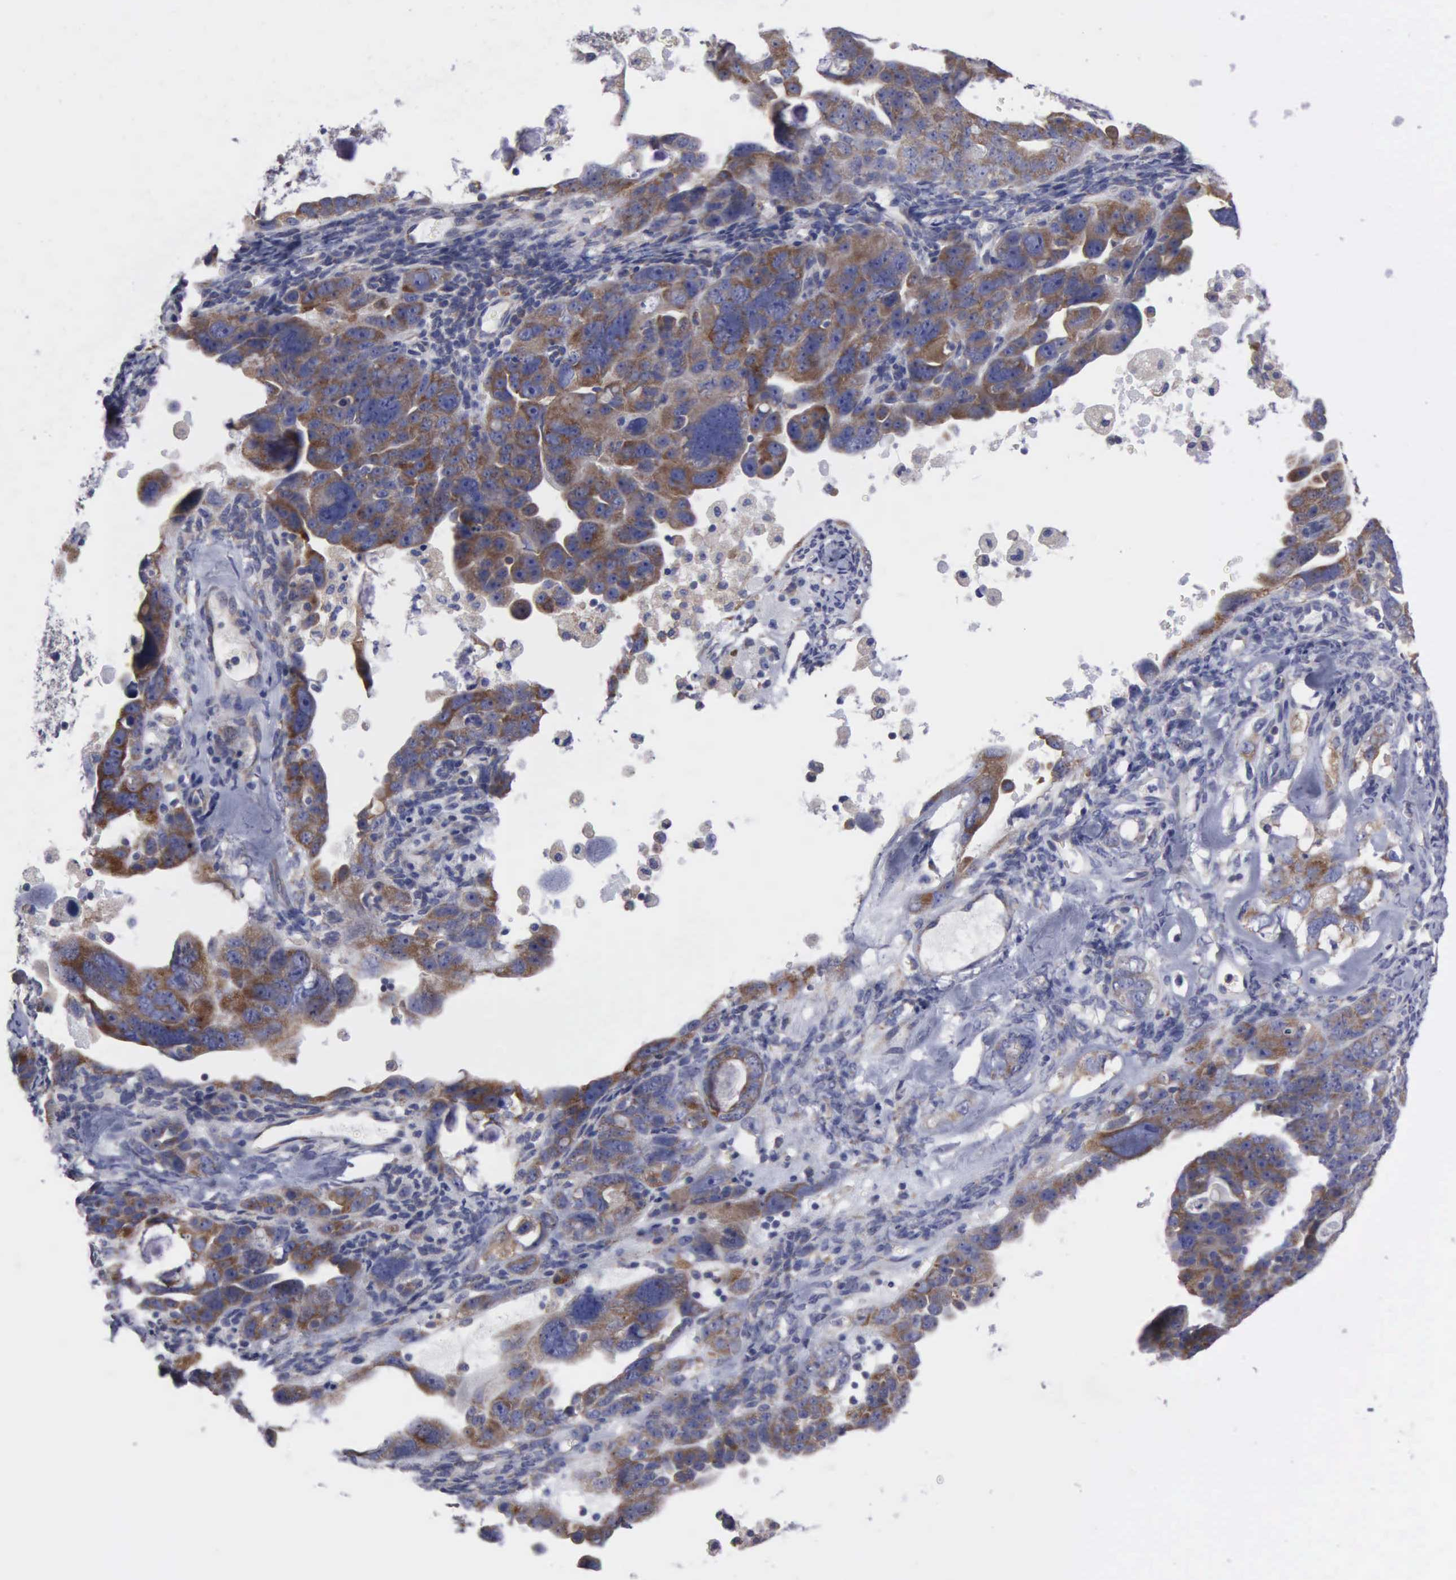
{"staining": {"intensity": "moderate", "quantity": ">75%", "location": "cytoplasmic/membranous"}, "tissue": "ovarian cancer", "cell_type": "Tumor cells", "image_type": "cancer", "snomed": [{"axis": "morphology", "description": "Cystadenocarcinoma, serous, NOS"}, {"axis": "topography", "description": "Ovary"}], "caption": "Approximately >75% of tumor cells in serous cystadenocarcinoma (ovarian) display moderate cytoplasmic/membranous protein positivity as visualized by brown immunohistochemical staining.", "gene": "TXLNG", "patient": {"sex": "female", "age": 66}}